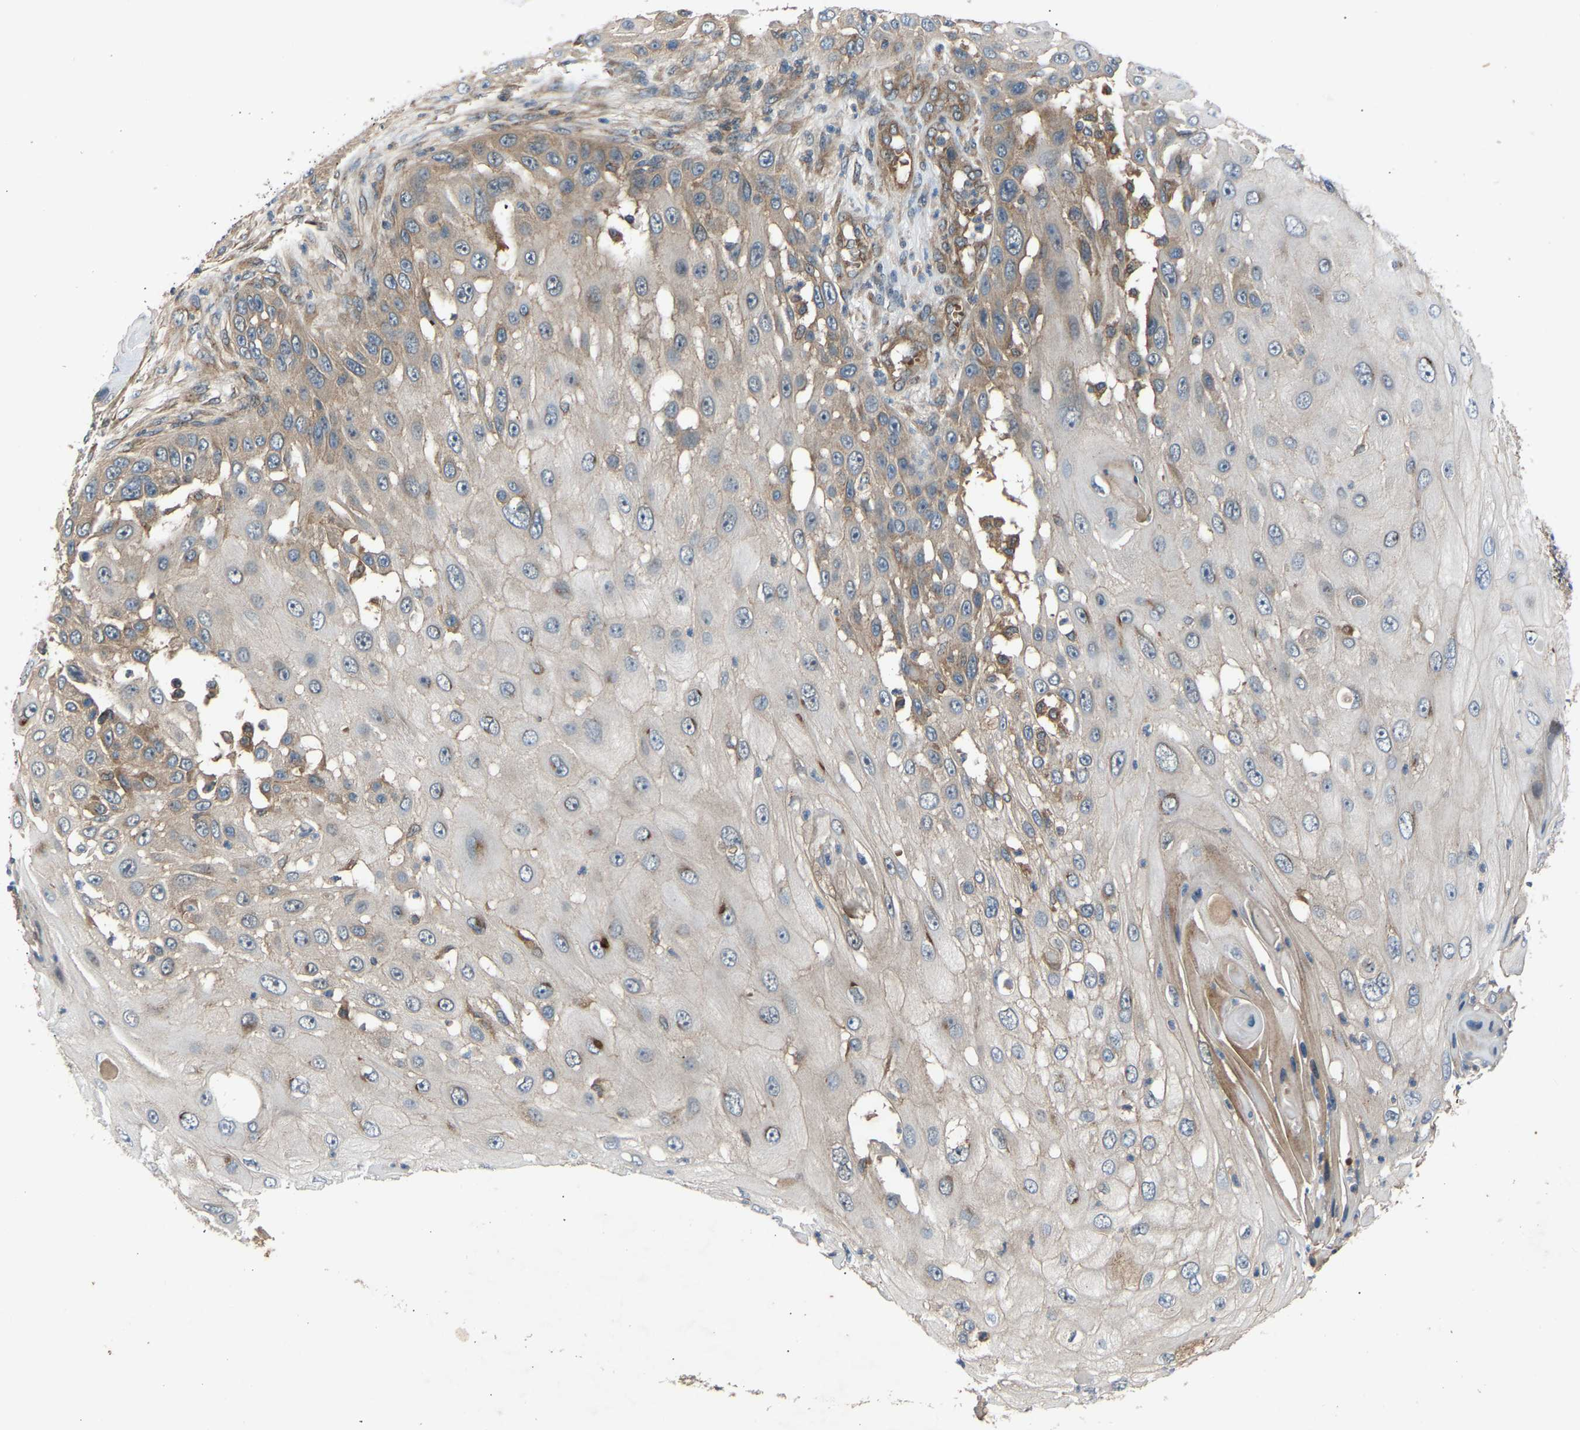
{"staining": {"intensity": "weak", "quantity": "<25%", "location": "cytoplasmic/membranous"}, "tissue": "skin cancer", "cell_type": "Tumor cells", "image_type": "cancer", "snomed": [{"axis": "morphology", "description": "Squamous cell carcinoma, NOS"}, {"axis": "topography", "description": "Skin"}], "caption": "The image reveals no staining of tumor cells in skin cancer.", "gene": "GAS2L1", "patient": {"sex": "female", "age": 44}}